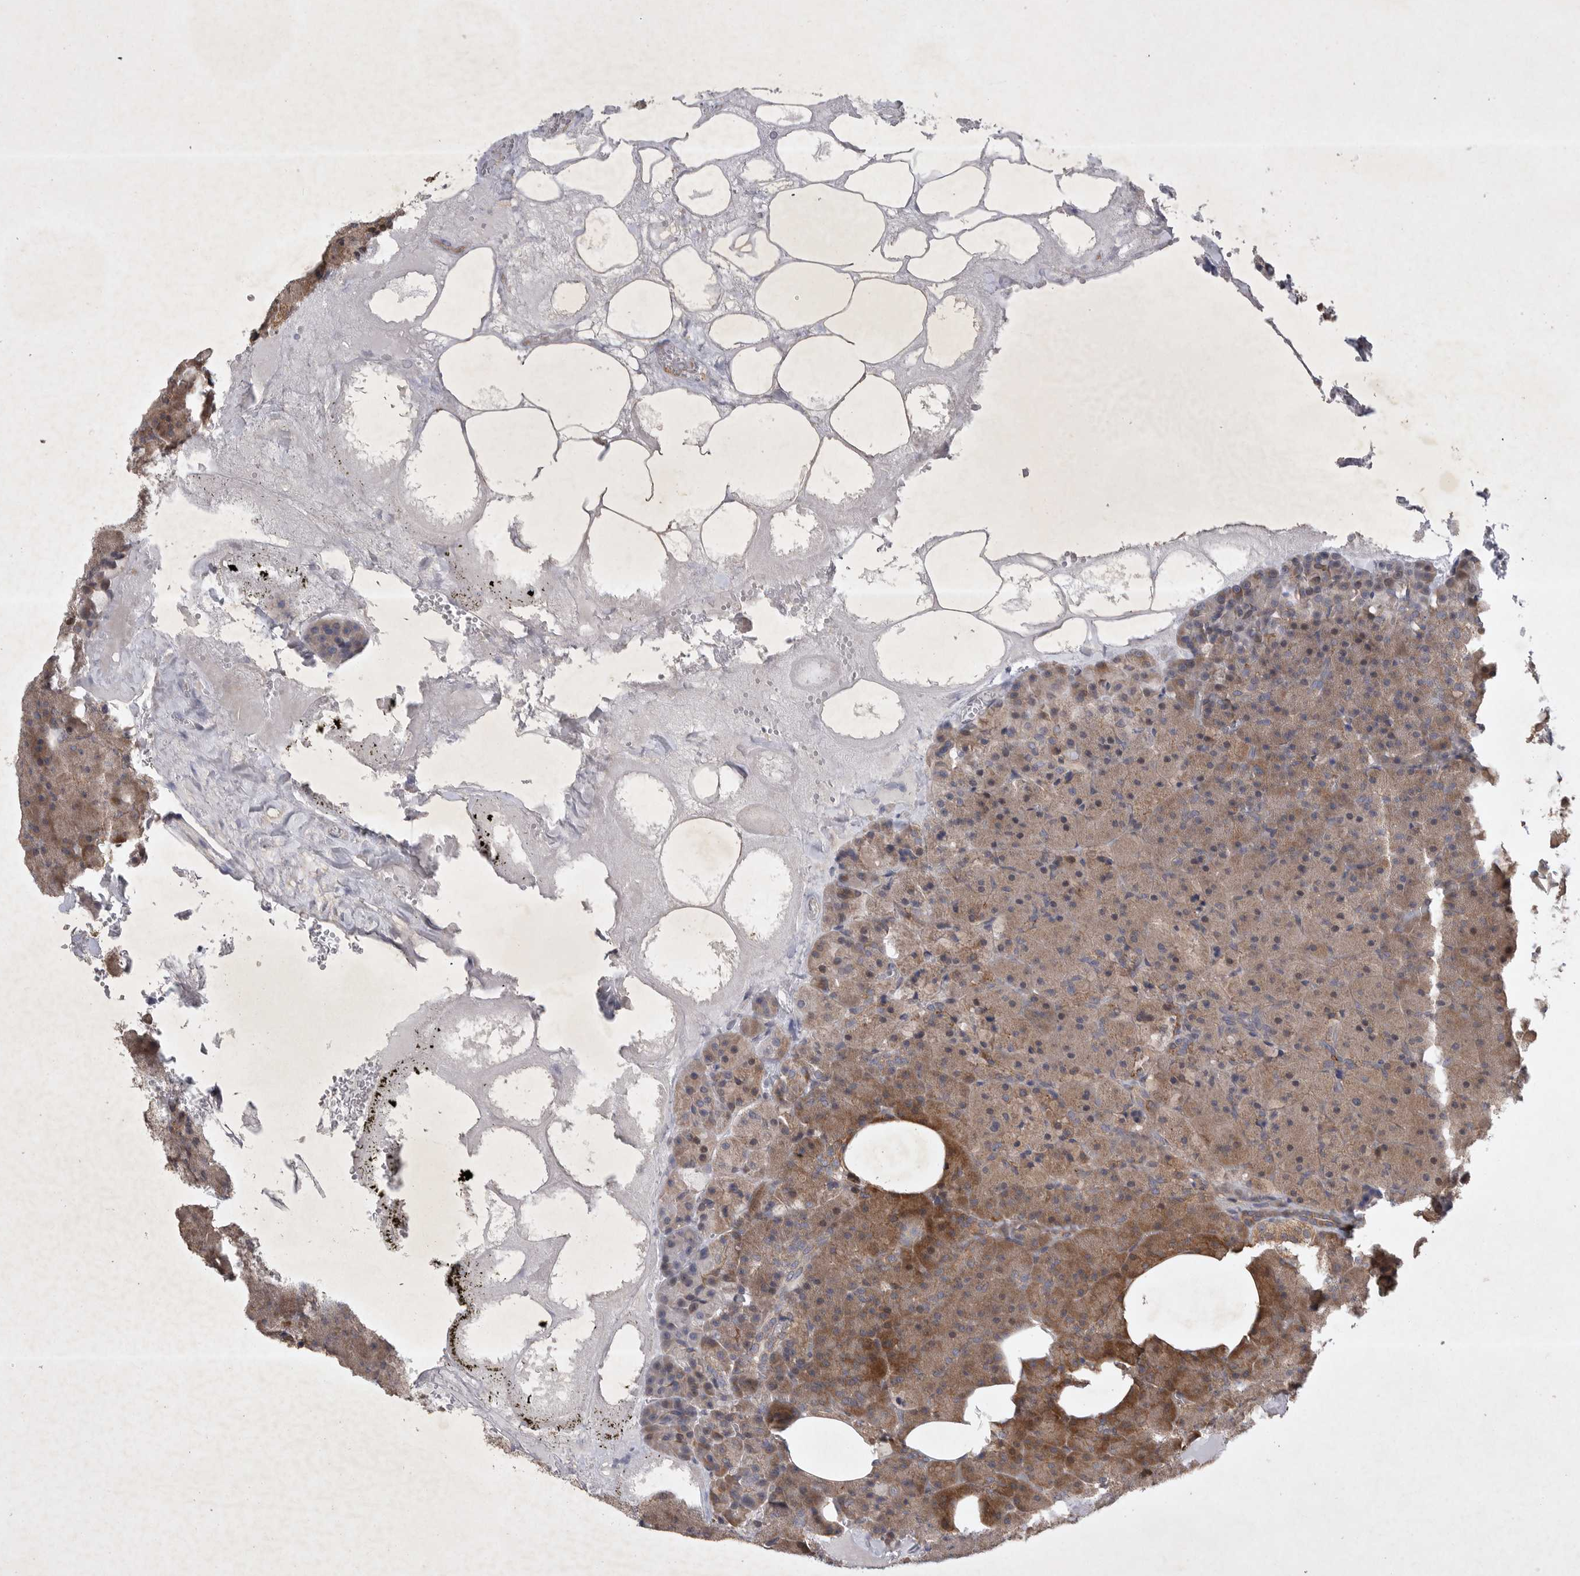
{"staining": {"intensity": "moderate", "quantity": ">75%", "location": "cytoplasmic/membranous"}, "tissue": "pancreas", "cell_type": "Exocrine glandular cells", "image_type": "normal", "snomed": [{"axis": "morphology", "description": "Normal tissue, NOS"}, {"axis": "morphology", "description": "Carcinoid, malignant, NOS"}, {"axis": "topography", "description": "Pancreas"}], "caption": "High-power microscopy captured an immunohistochemistry photomicrograph of normal pancreas, revealing moderate cytoplasmic/membranous staining in about >75% of exocrine glandular cells.", "gene": "EDEM3", "patient": {"sex": "female", "age": 35}}